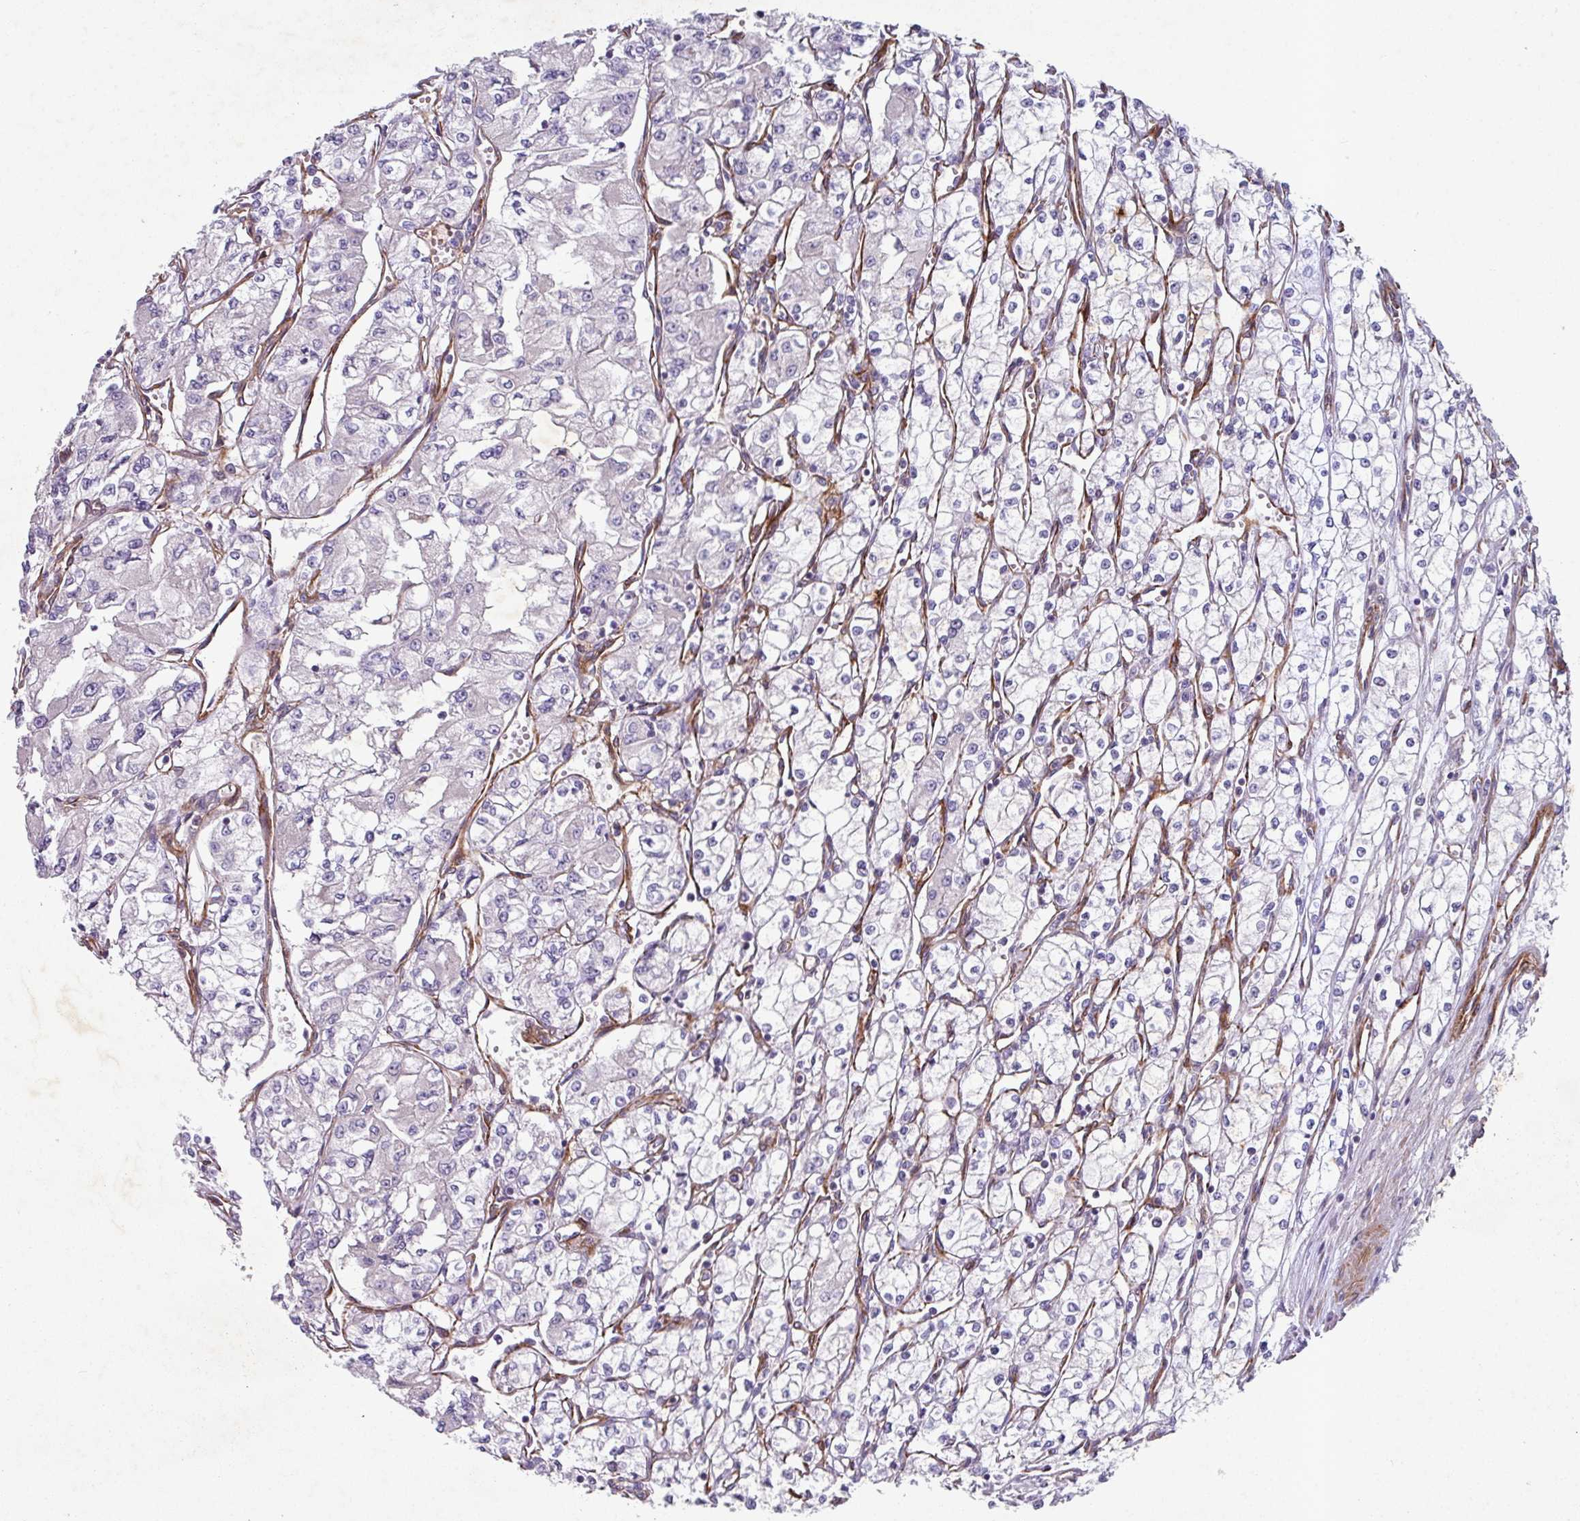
{"staining": {"intensity": "negative", "quantity": "none", "location": "none"}, "tissue": "renal cancer", "cell_type": "Tumor cells", "image_type": "cancer", "snomed": [{"axis": "morphology", "description": "Adenocarcinoma, NOS"}, {"axis": "topography", "description": "Kidney"}], "caption": "Protein analysis of renal adenocarcinoma shows no significant staining in tumor cells.", "gene": "ATP2C2", "patient": {"sex": "male", "age": 59}}